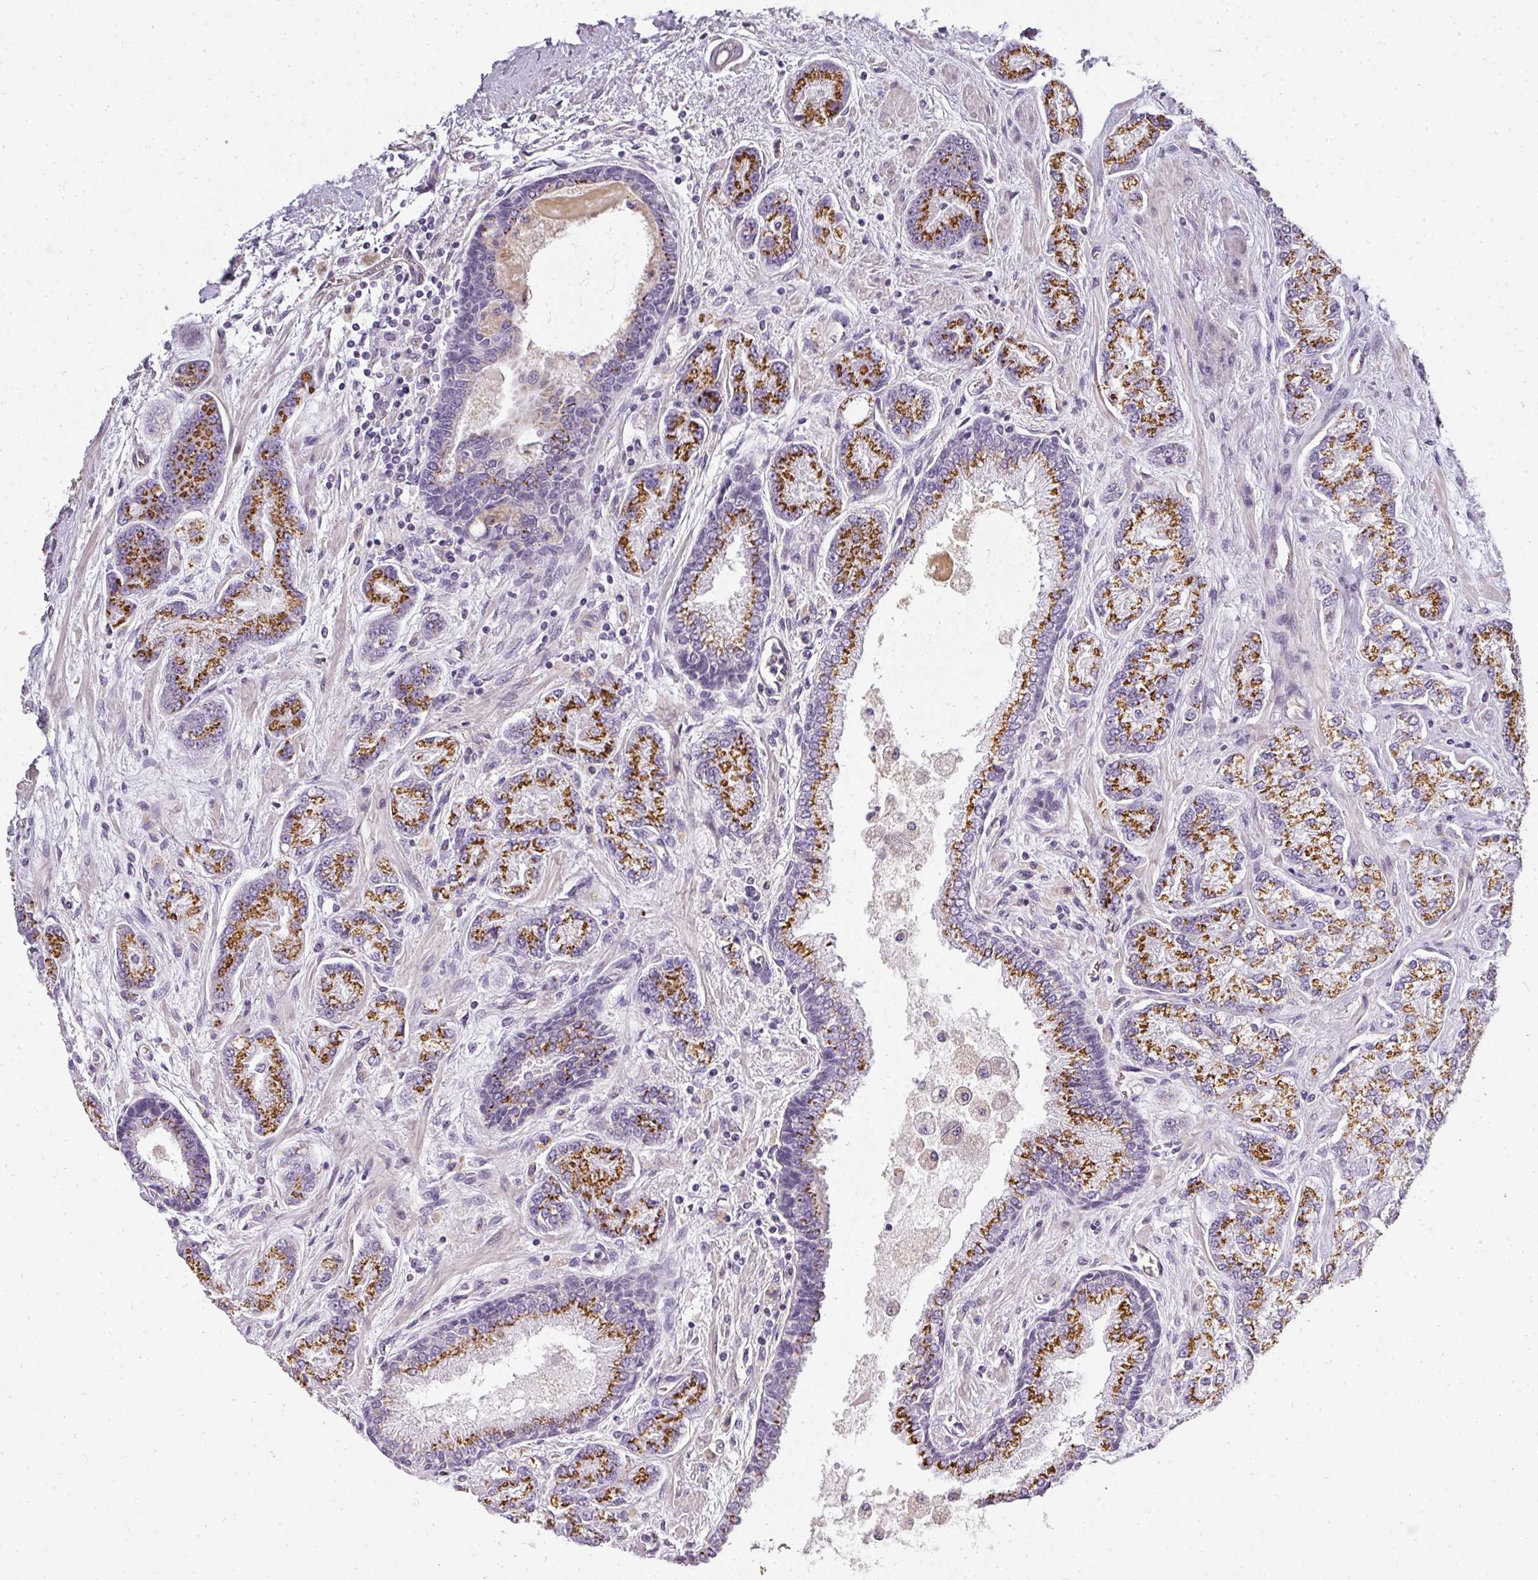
{"staining": {"intensity": "moderate", "quantity": ">75%", "location": "cytoplasmic/membranous"}, "tissue": "prostate cancer", "cell_type": "Tumor cells", "image_type": "cancer", "snomed": [{"axis": "morphology", "description": "Adenocarcinoma, High grade"}, {"axis": "topography", "description": "Prostate"}], "caption": "This is a histology image of IHC staining of prostate cancer (adenocarcinoma (high-grade)), which shows moderate positivity in the cytoplasmic/membranous of tumor cells.", "gene": "ATP8B2", "patient": {"sex": "male", "age": 68}}